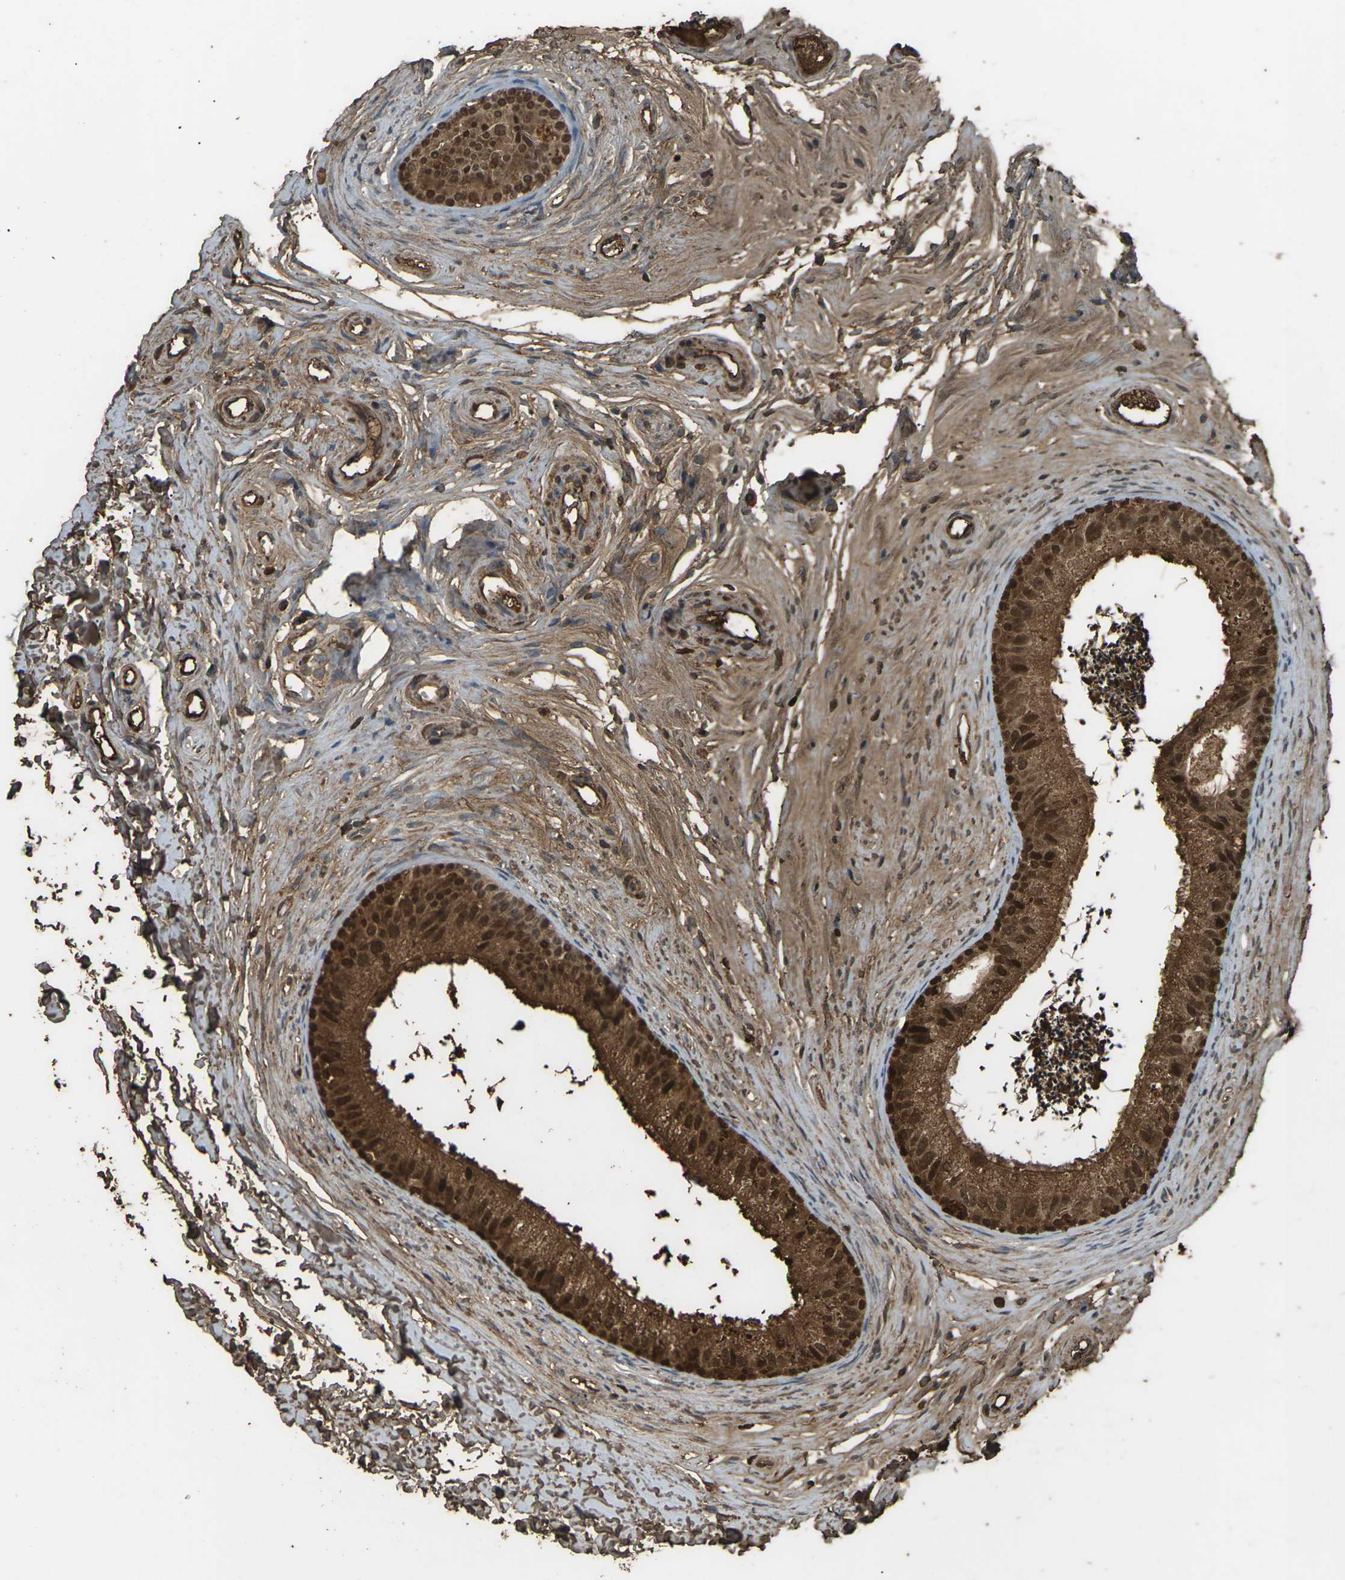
{"staining": {"intensity": "strong", "quantity": ">75%", "location": "cytoplasmic/membranous,nuclear"}, "tissue": "epididymis", "cell_type": "Glandular cells", "image_type": "normal", "snomed": [{"axis": "morphology", "description": "Normal tissue, NOS"}, {"axis": "topography", "description": "Epididymis"}], "caption": "Immunohistochemical staining of normal epididymis reveals strong cytoplasmic/membranous,nuclear protein staining in approximately >75% of glandular cells. (DAB IHC, brown staining for protein, blue staining for nuclei).", "gene": "CYP1B1", "patient": {"sex": "male", "age": 56}}